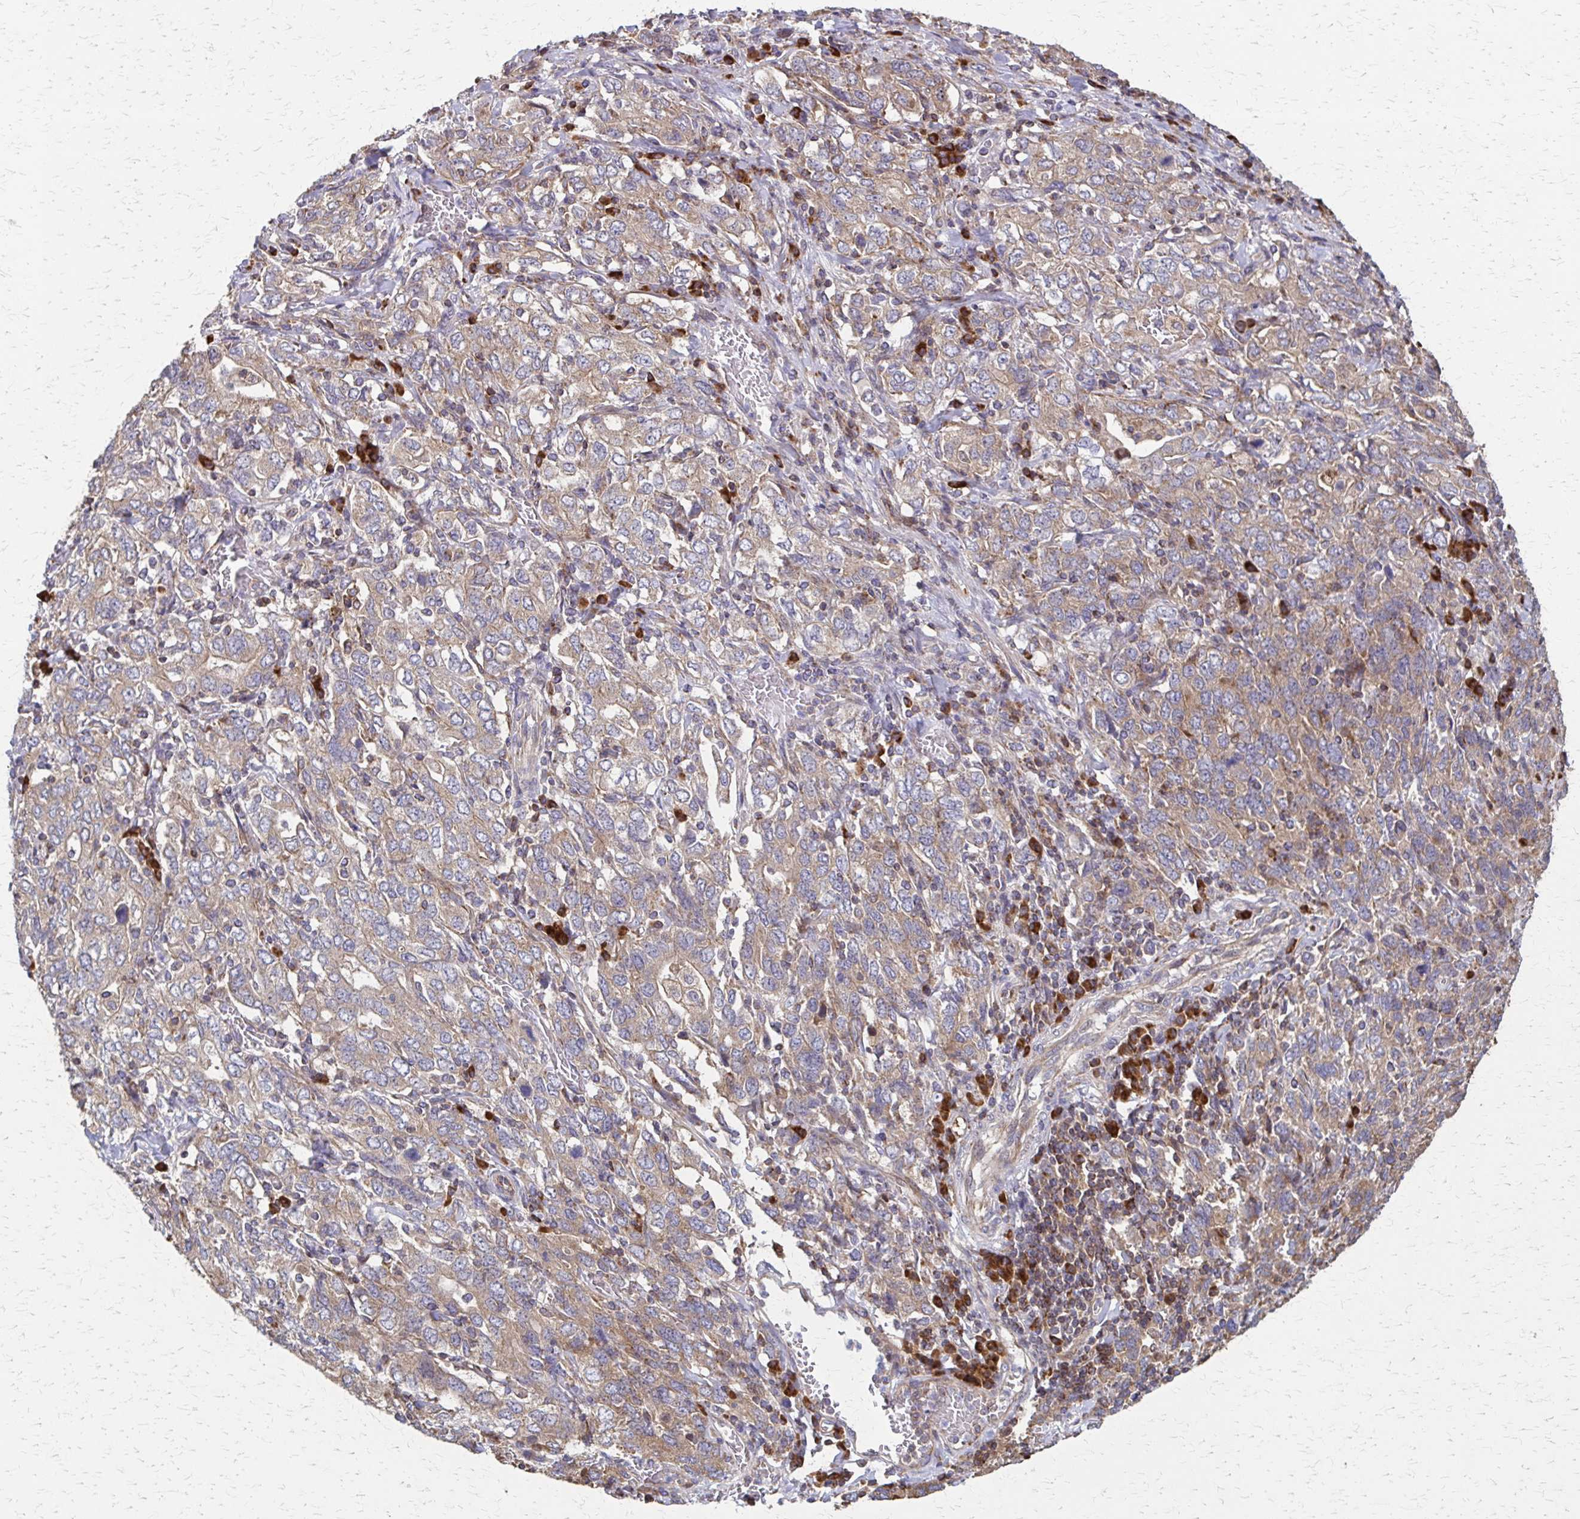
{"staining": {"intensity": "weak", "quantity": ">75%", "location": "cytoplasmic/membranous"}, "tissue": "stomach cancer", "cell_type": "Tumor cells", "image_type": "cancer", "snomed": [{"axis": "morphology", "description": "Adenocarcinoma, NOS"}, {"axis": "topography", "description": "Stomach, upper"}, {"axis": "topography", "description": "Stomach"}], "caption": "Brown immunohistochemical staining in stomach adenocarcinoma displays weak cytoplasmic/membranous positivity in about >75% of tumor cells.", "gene": "EEF2", "patient": {"sex": "male", "age": 62}}